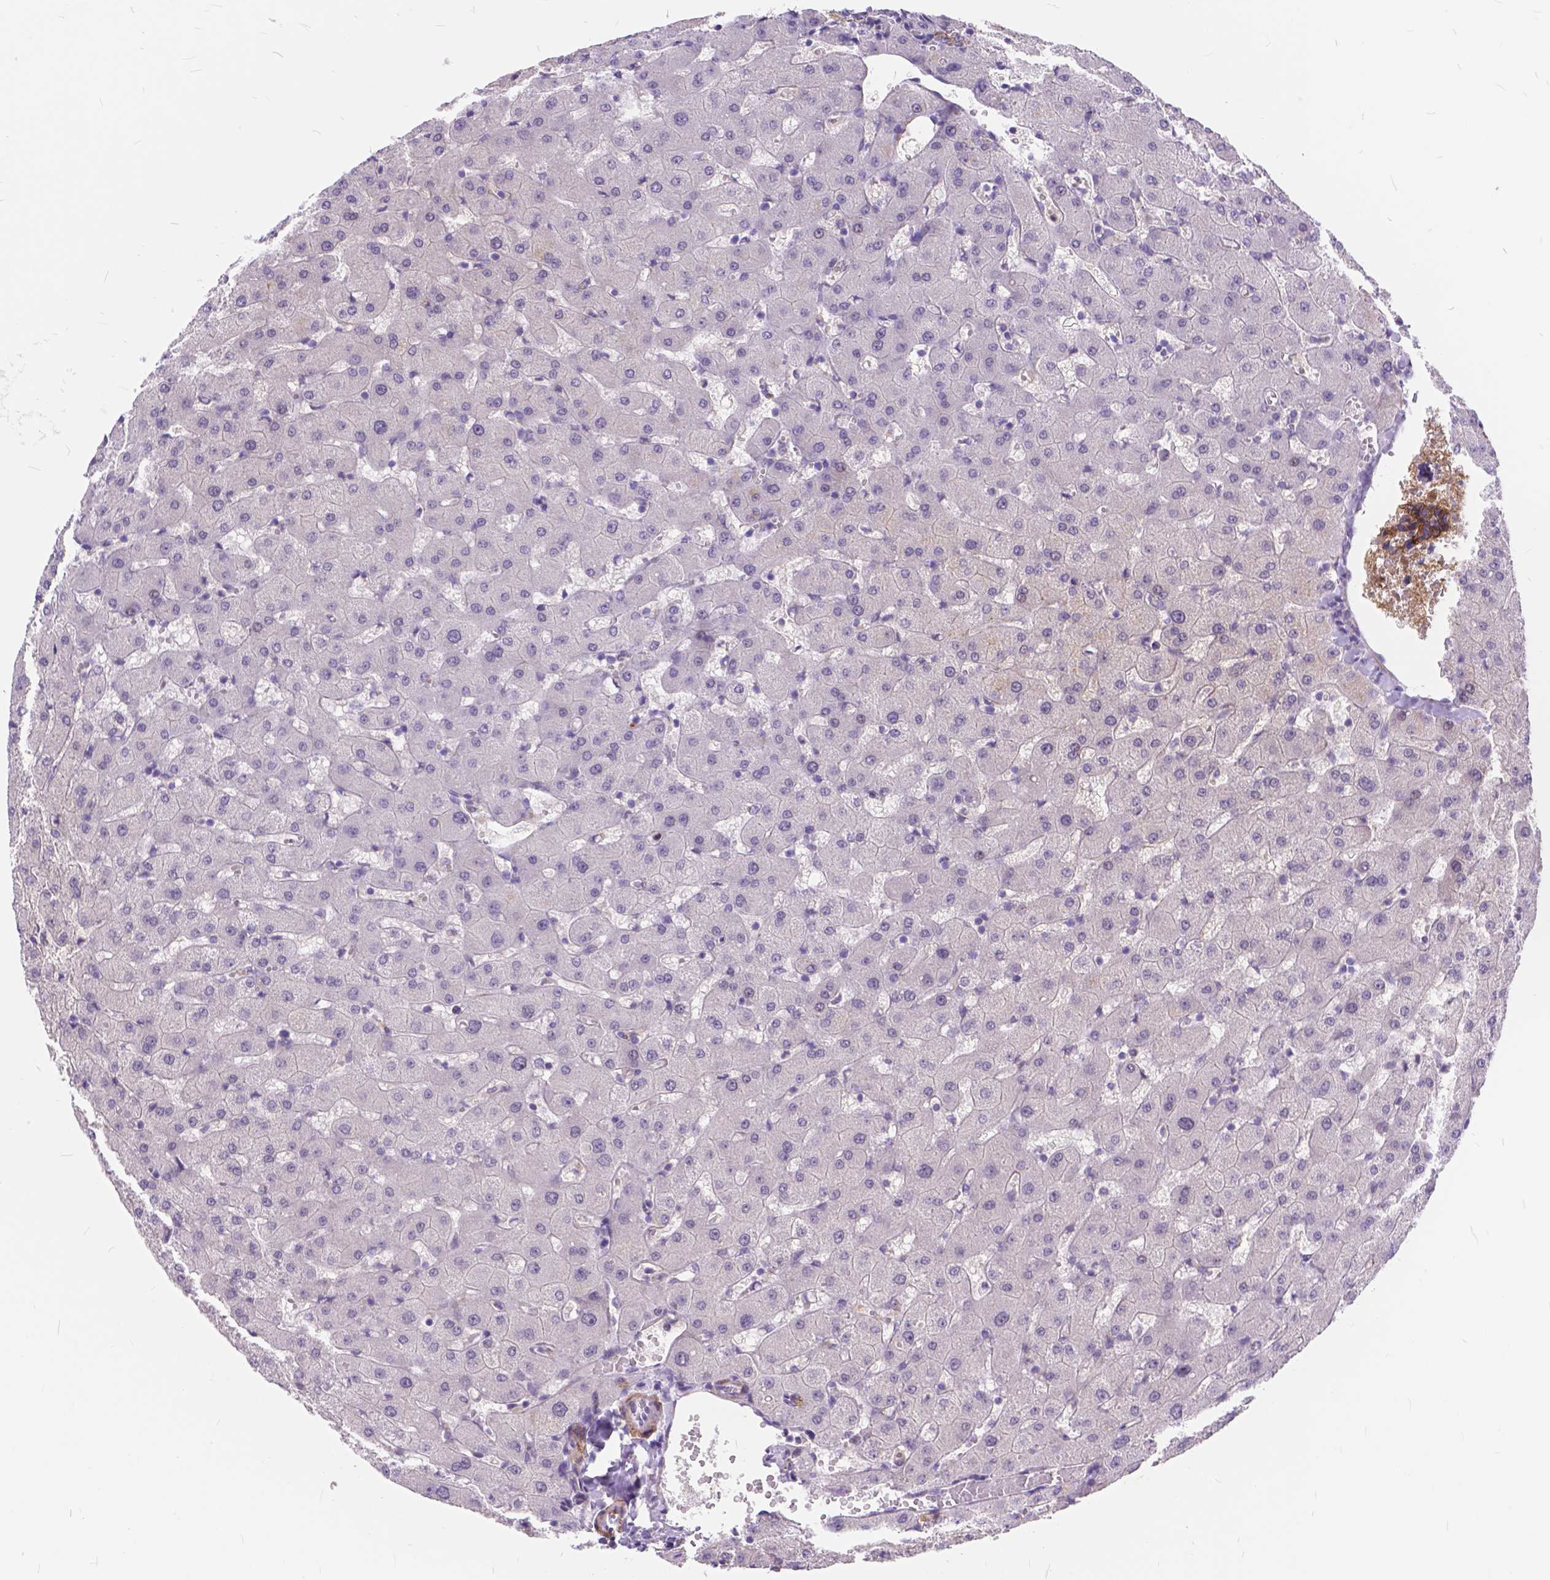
{"staining": {"intensity": "negative", "quantity": "none", "location": "none"}, "tissue": "liver", "cell_type": "Cholangiocytes", "image_type": "normal", "snomed": [{"axis": "morphology", "description": "Normal tissue, NOS"}, {"axis": "topography", "description": "Liver"}], "caption": "Immunohistochemical staining of normal human liver shows no significant expression in cholangiocytes. Brightfield microscopy of immunohistochemistry stained with DAB (brown) and hematoxylin (blue), captured at high magnification.", "gene": "MAN2C1", "patient": {"sex": "female", "age": 63}}